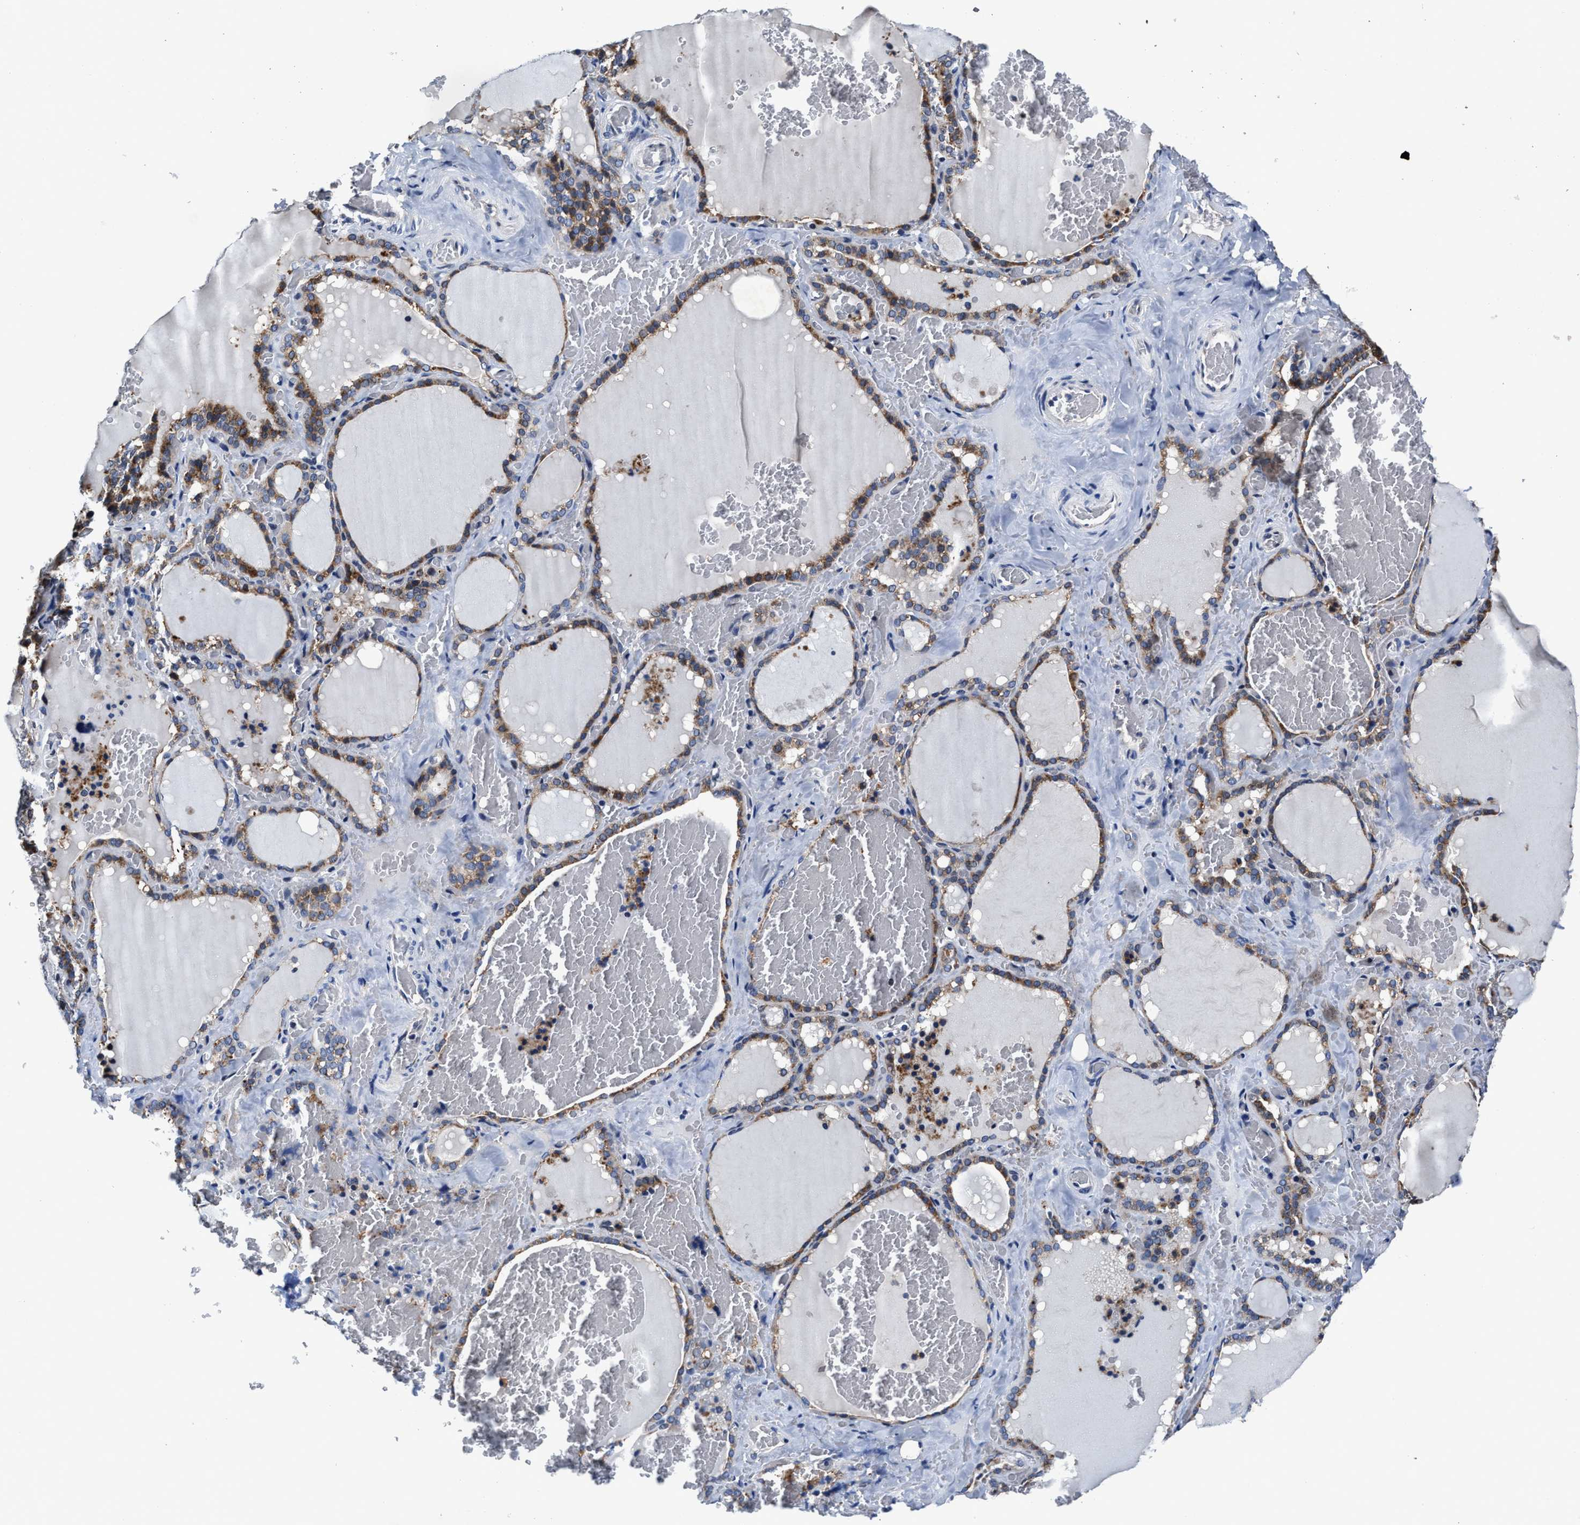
{"staining": {"intensity": "moderate", "quantity": ">75%", "location": "cytoplasmic/membranous"}, "tissue": "thyroid gland", "cell_type": "Glandular cells", "image_type": "normal", "snomed": [{"axis": "morphology", "description": "Normal tissue, NOS"}, {"axis": "topography", "description": "Thyroid gland"}], "caption": "DAB (3,3'-diaminobenzidine) immunohistochemical staining of normal human thyroid gland displays moderate cytoplasmic/membranous protein positivity in about >75% of glandular cells. (IHC, brightfield microscopy, high magnification).", "gene": "TMEM53", "patient": {"sex": "female", "age": 22}}